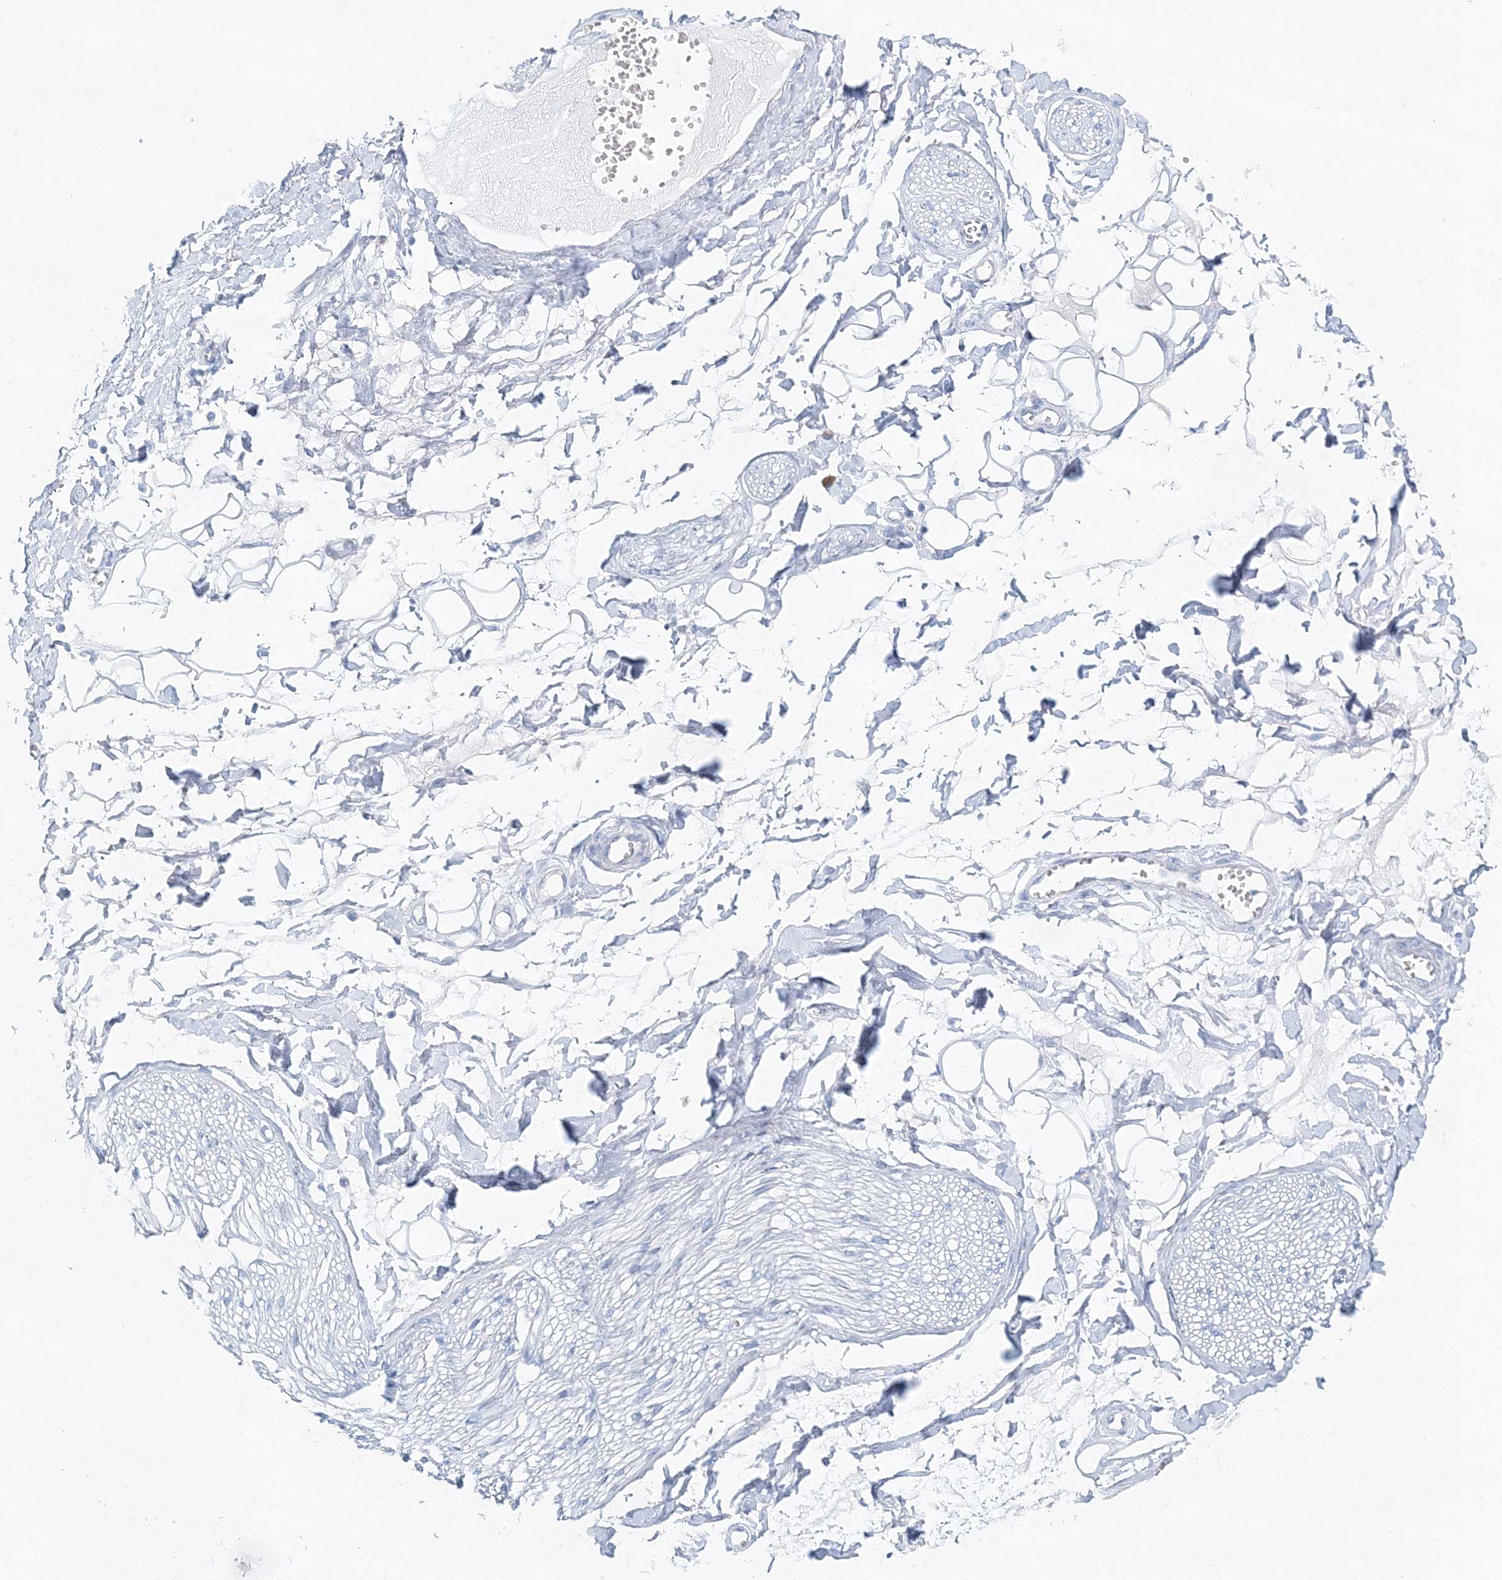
{"staining": {"intensity": "negative", "quantity": "none", "location": "none"}, "tissue": "adipose tissue", "cell_type": "Adipocytes", "image_type": "normal", "snomed": [{"axis": "morphology", "description": "Normal tissue, NOS"}, {"axis": "morphology", "description": "Inflammation, NOS"}, {"axis": "topography", "description": "Salivary gland"}, {"axis": "topography", "description": "Peripheral nerve tissue"}], "caption": "This image is of normal adipose tissue stained with immunohistochemistry (IHC) to label a protein in brown with the nuclei are counter-stained blue. There is no positivity in adipocytes. The staining was performed using DAB to visualize the protein expression in brown, while the nuclei were stained in blue with hematoxylin (Magnification: 20x).", "gene": "VILL", "patient": {"sex": "female", "age": 75}}